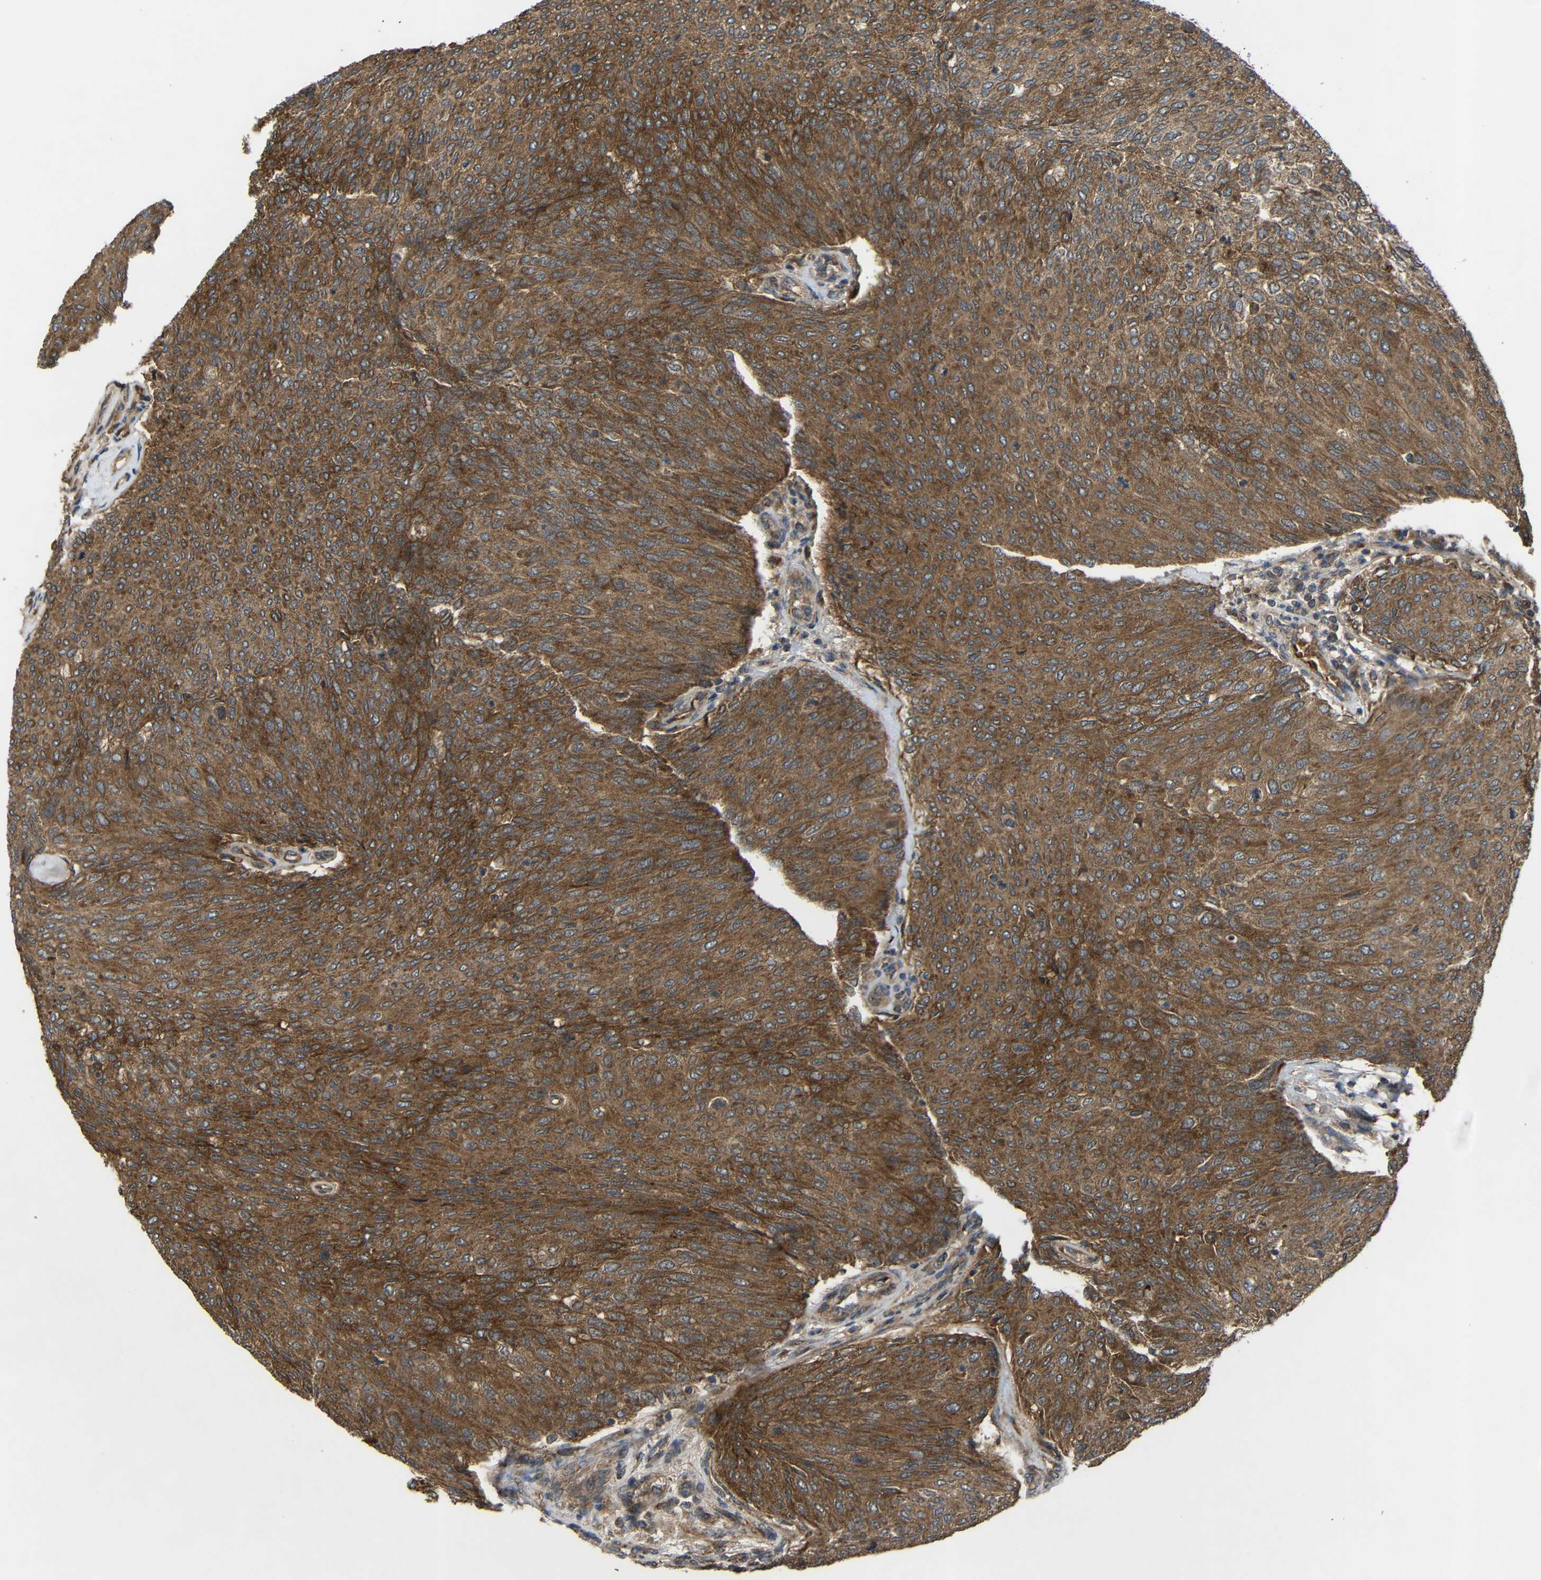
{"staining": {"intensity": "strong", "quantity": ">75%", "location": "cytoplasmic/membranous"}, "tissue": "urothelial cancer", "cell_type": "Tumor cells", "image_type": "cancer", "snomed": [{"axis": "morphology", "description": "Urothelial carcinoma, Low grade"}, {"axis": "topography", "description": "Urinary bladder"}], "caption": "Protein staining of low-grade urothelial carcinoma tissue demonstrates strong cytoplasmic/membranous expression in approximately >75% of tumor cells.", "gene": "C1GALT1", "patient": {"sex": "female", "age": 79}}